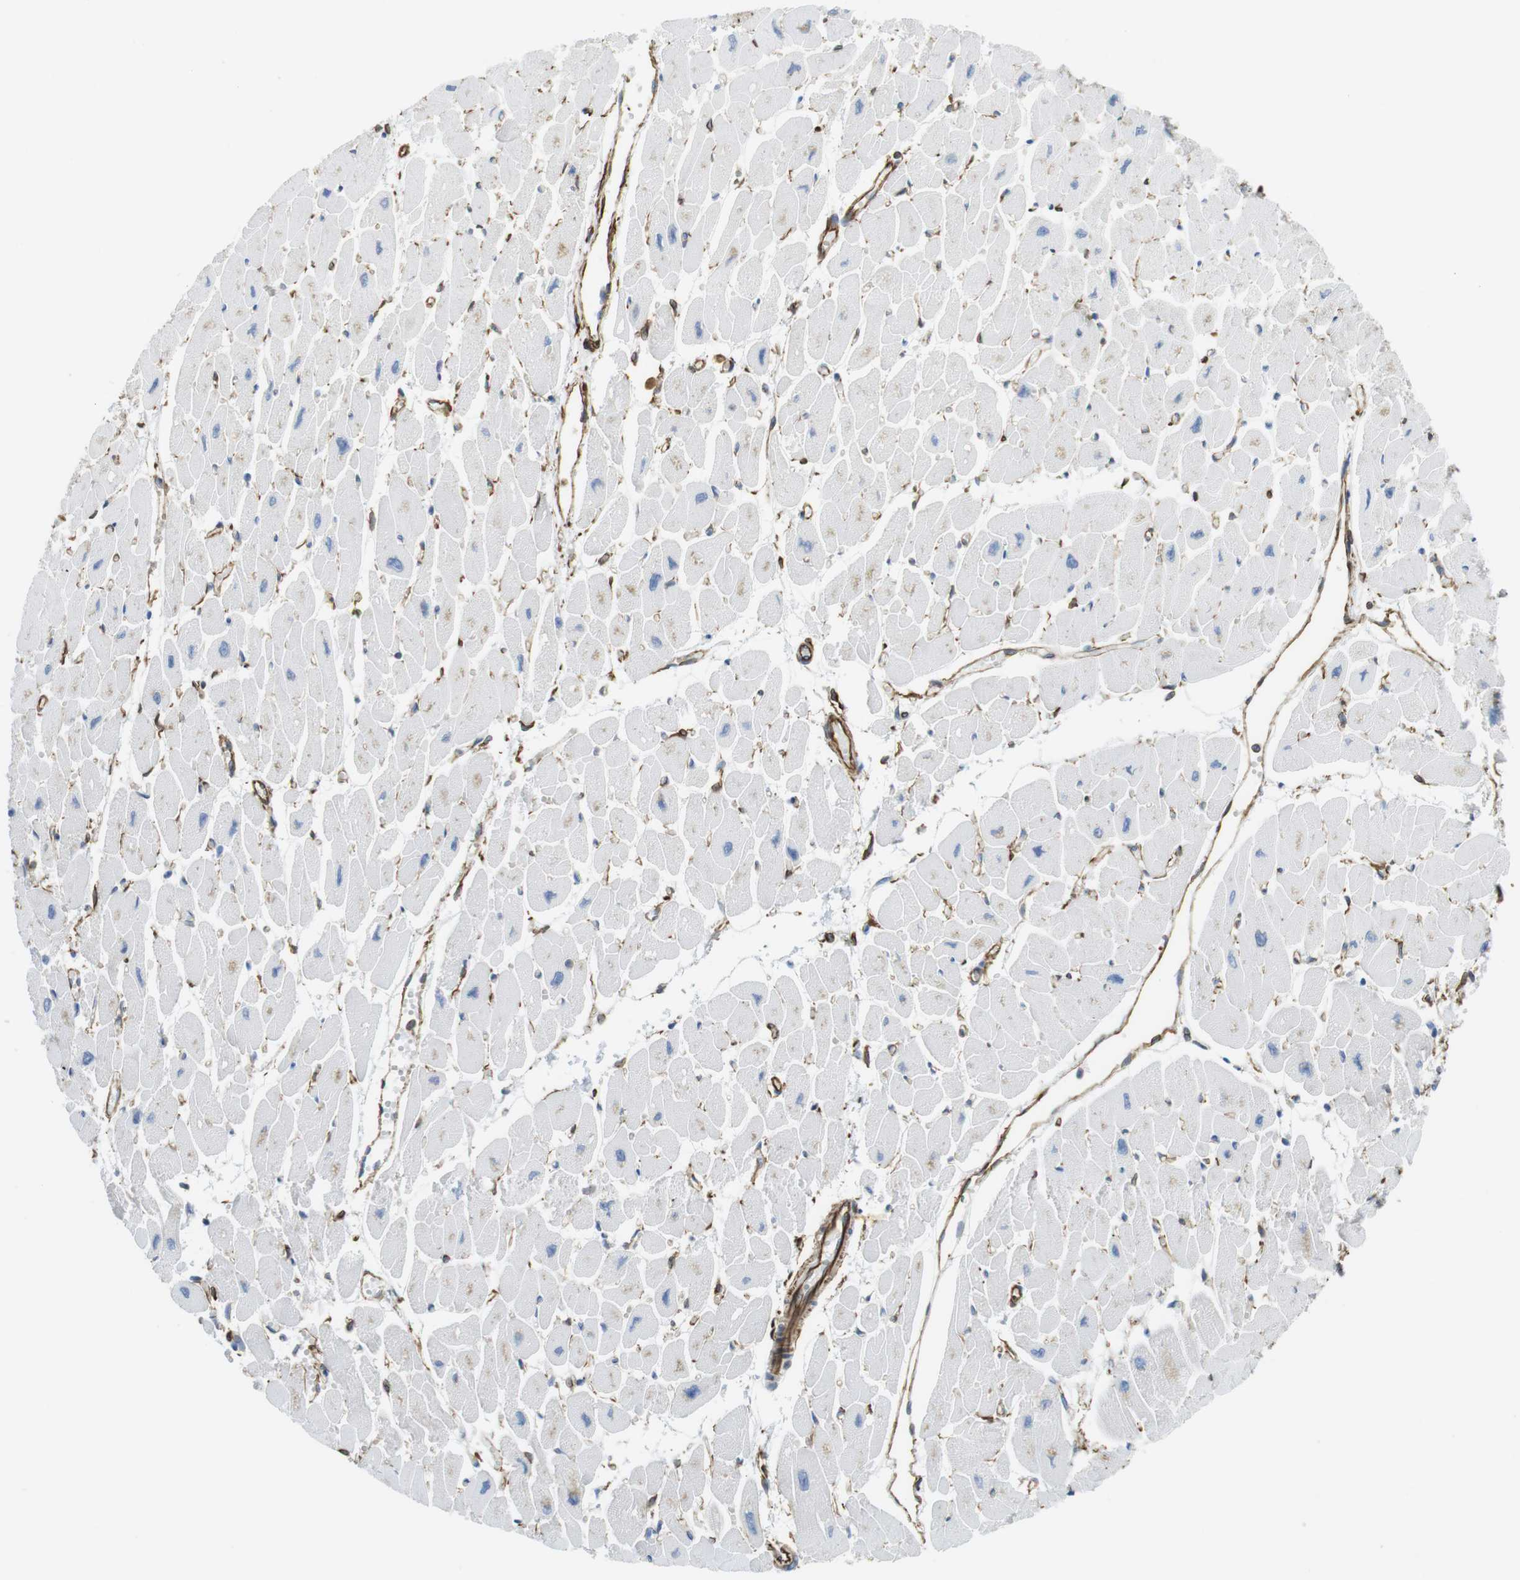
{"staining": {"intensity": "negative", "quantity": "none", "location": "none"}, "tissue": "heart muscle", "cell_type": "Cardiomyocytes", "image_type": "normal", "snomed": [{"axis": "morphology", "description": "Normal tissue, NOS"}, {"axis": "topography", "description": "Heart"}], "caption": "Protein analysis of unremarkable heart muscle exhibits no significant positivity in cardiomyocytes.", "gene": "RALGPS1", "patient": {"sex": "female", "age": 54}}